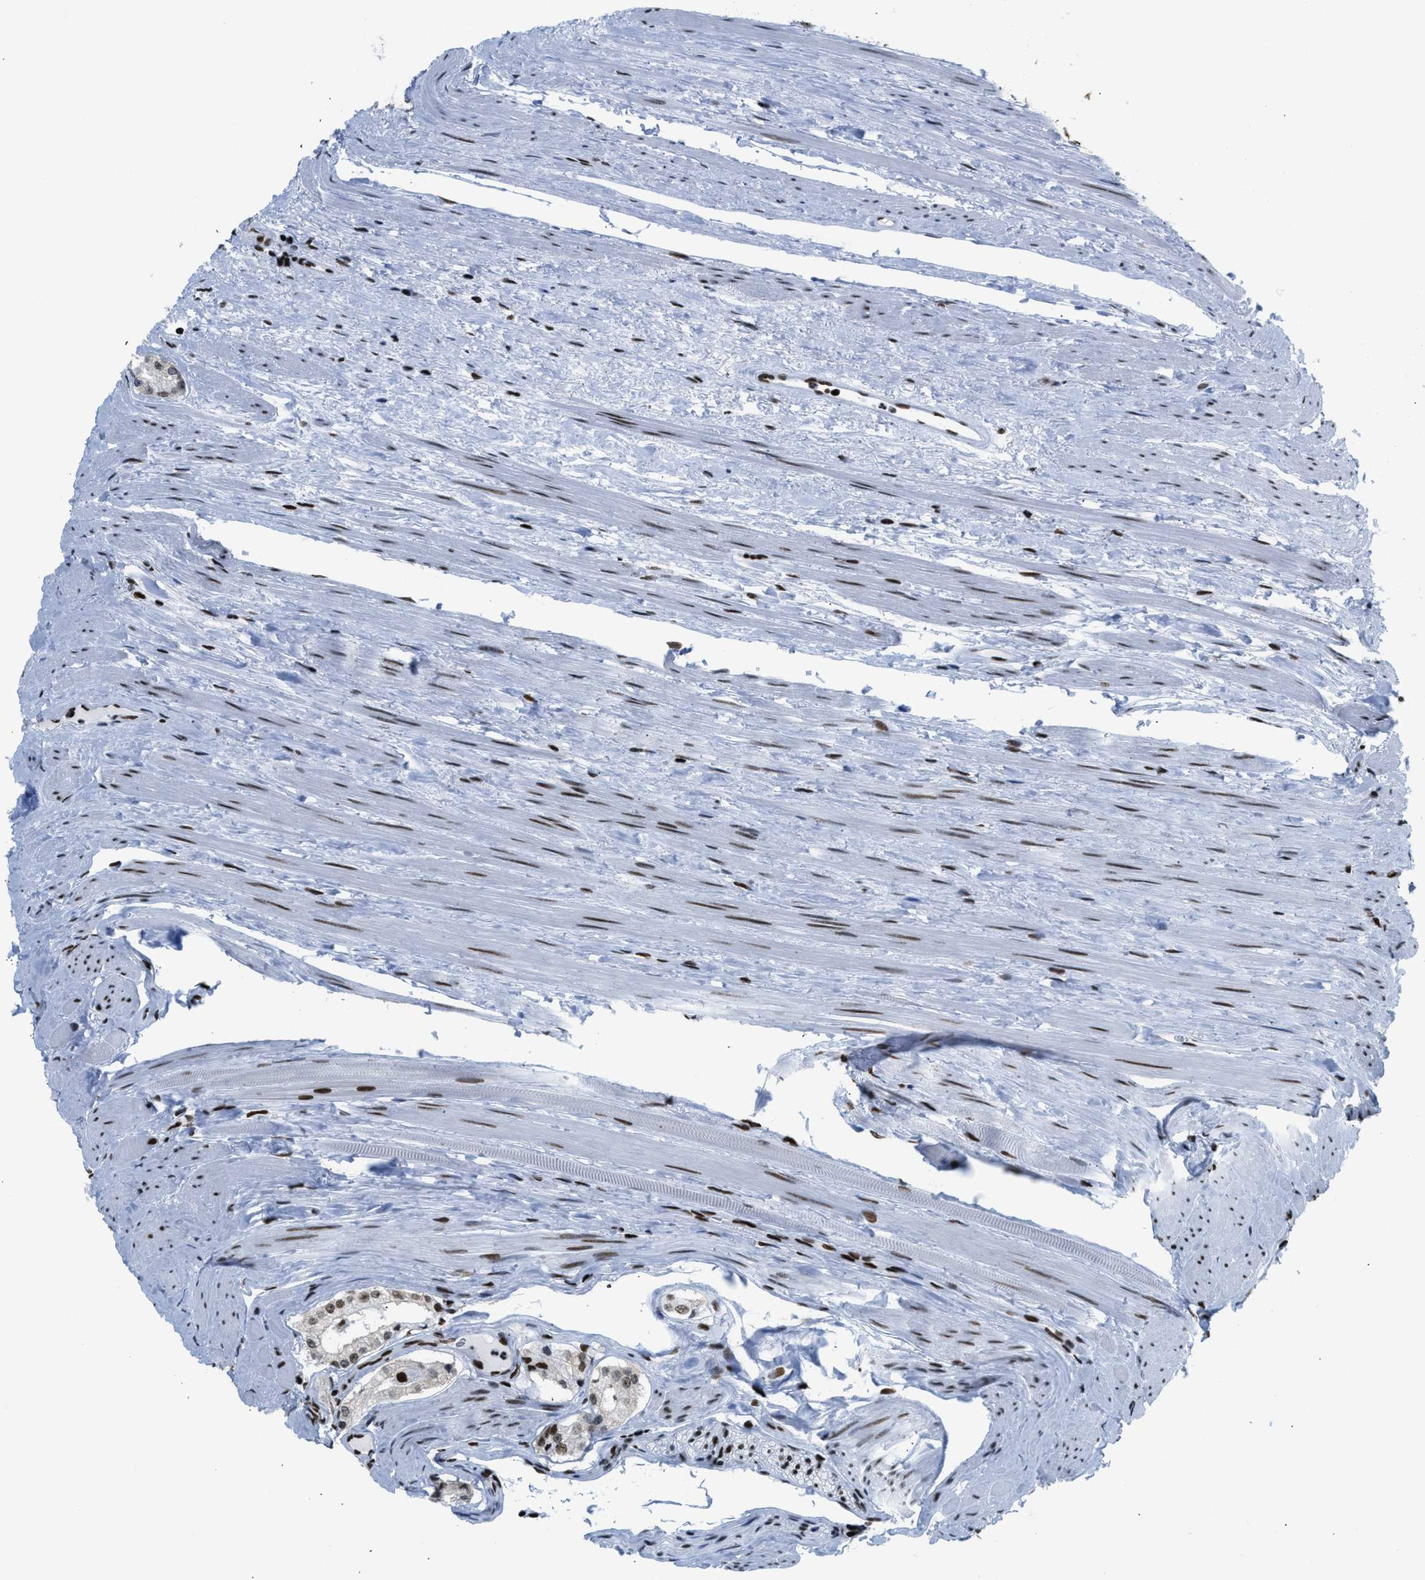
{"staining": {"intensity": "moderate", "quantity": ">75%", "location": "nuclear"}, "tissue": "prostate cancer", "cell_type": "Tumor cells", "image_type": "cancer", "snomed": [{"axis": "morphology", "description": "Adenocarcinoma, Low grade"}, {"axis": "topography", "description": "Prostate"}], "caption": "Adenocarcinoma (low-grade) (prostate) tissue reveals moderate nuclear staining in approximately >75% of tumor cells, visualized by immunohistochemistry.", "gene": "PIF1", "patient": {"sex": "male", "age": 70}}